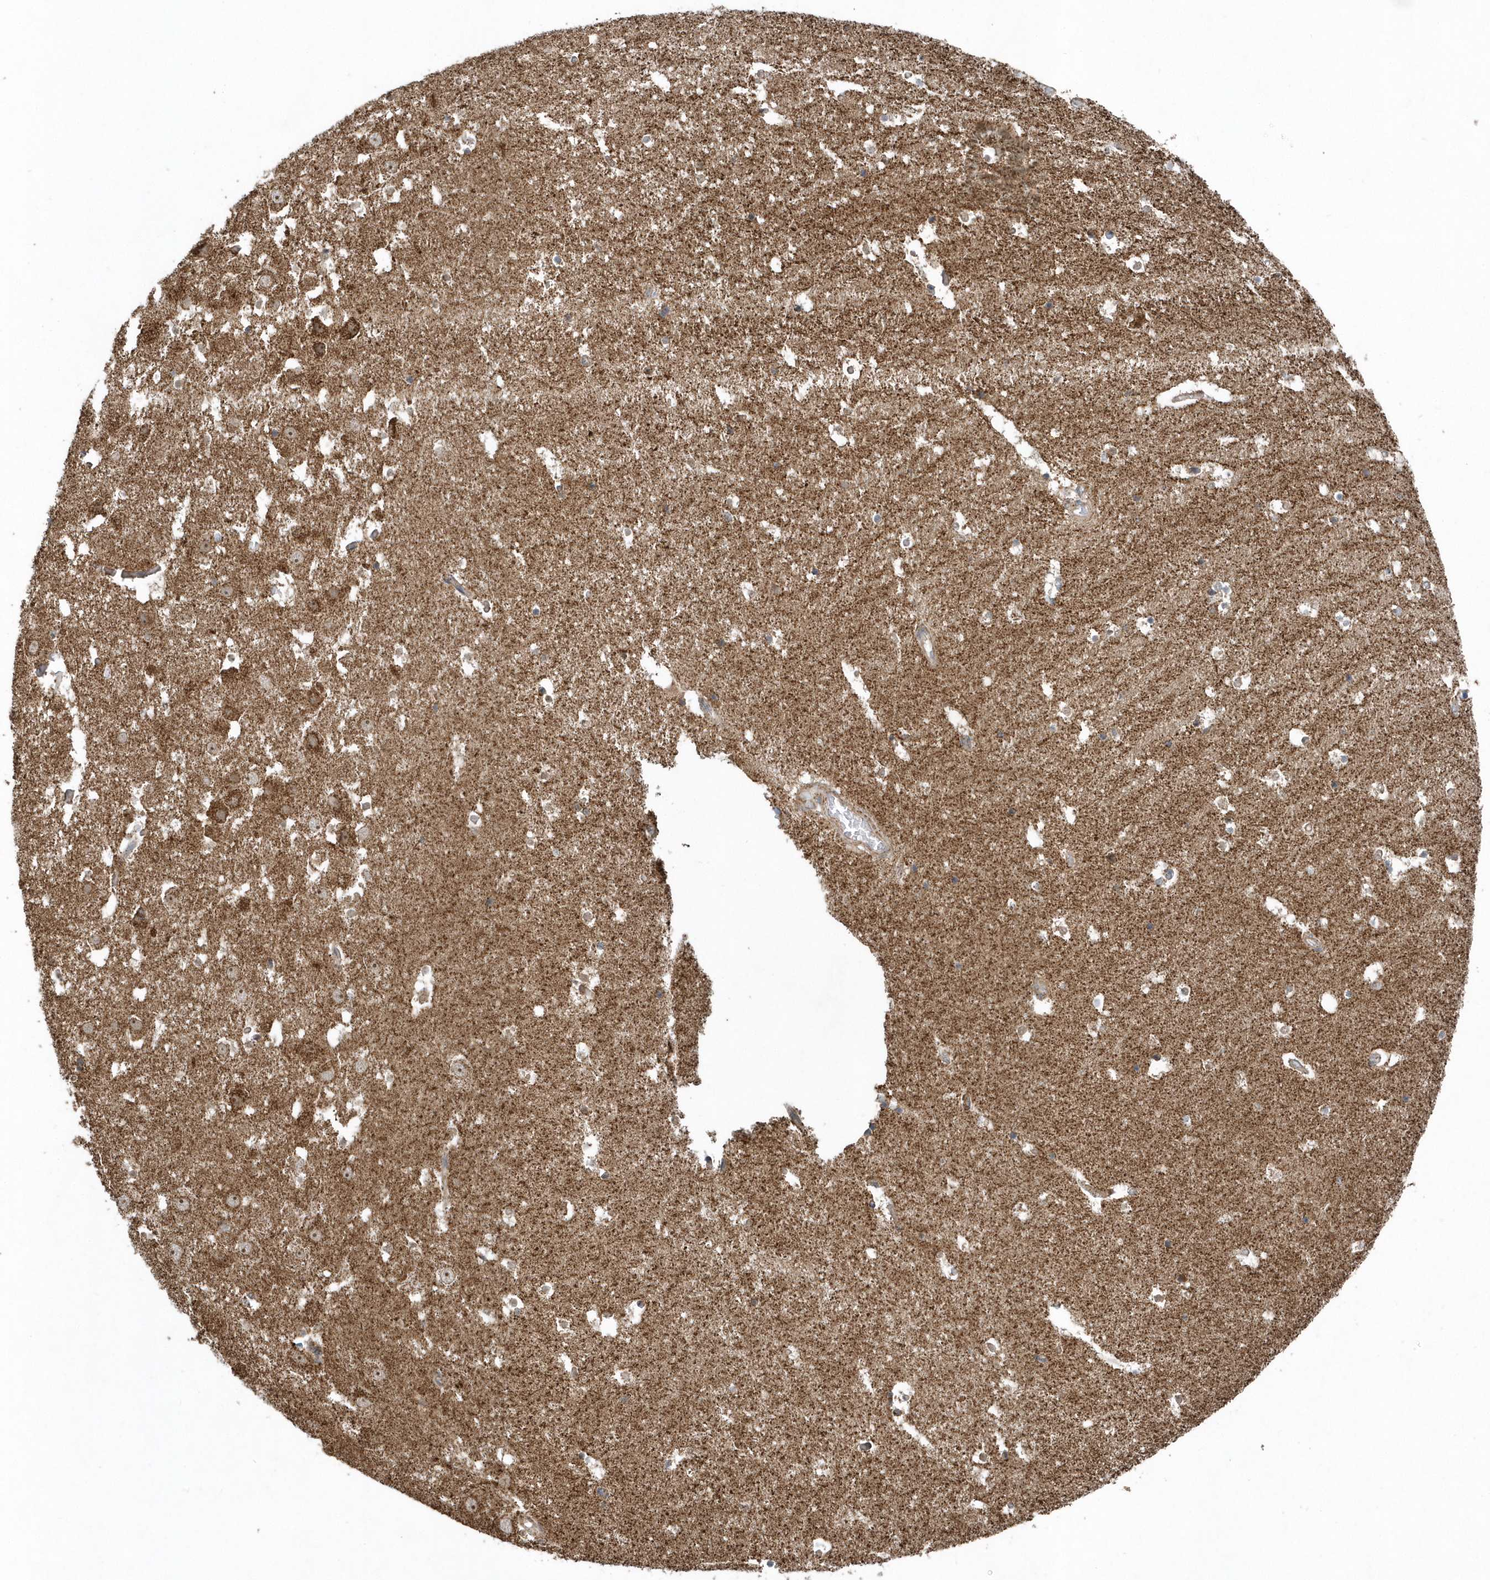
{"staining": {"intensity": "weak", "quantity": "25%-75%", "location": "cytoplasmic/membranous"}, "tissue": "hippocampus", "cell_type": "Glial cells", "image_type": "normal", "snomed": [{"axis": "morphology", "description": "Normal tissue, NOS"}, {"axis": "topography", "description": "Hippocampus"}], "caption": "Protein expression analysis of normal human hippocampus reveals weak cytoplasmic/membranous staining in approximately 25%-75% of glial cells. (IHC, brightfield microscopy, high magnification).", "gene": "PPP1R7", "patient": {"sex": "female", "age": 52}}